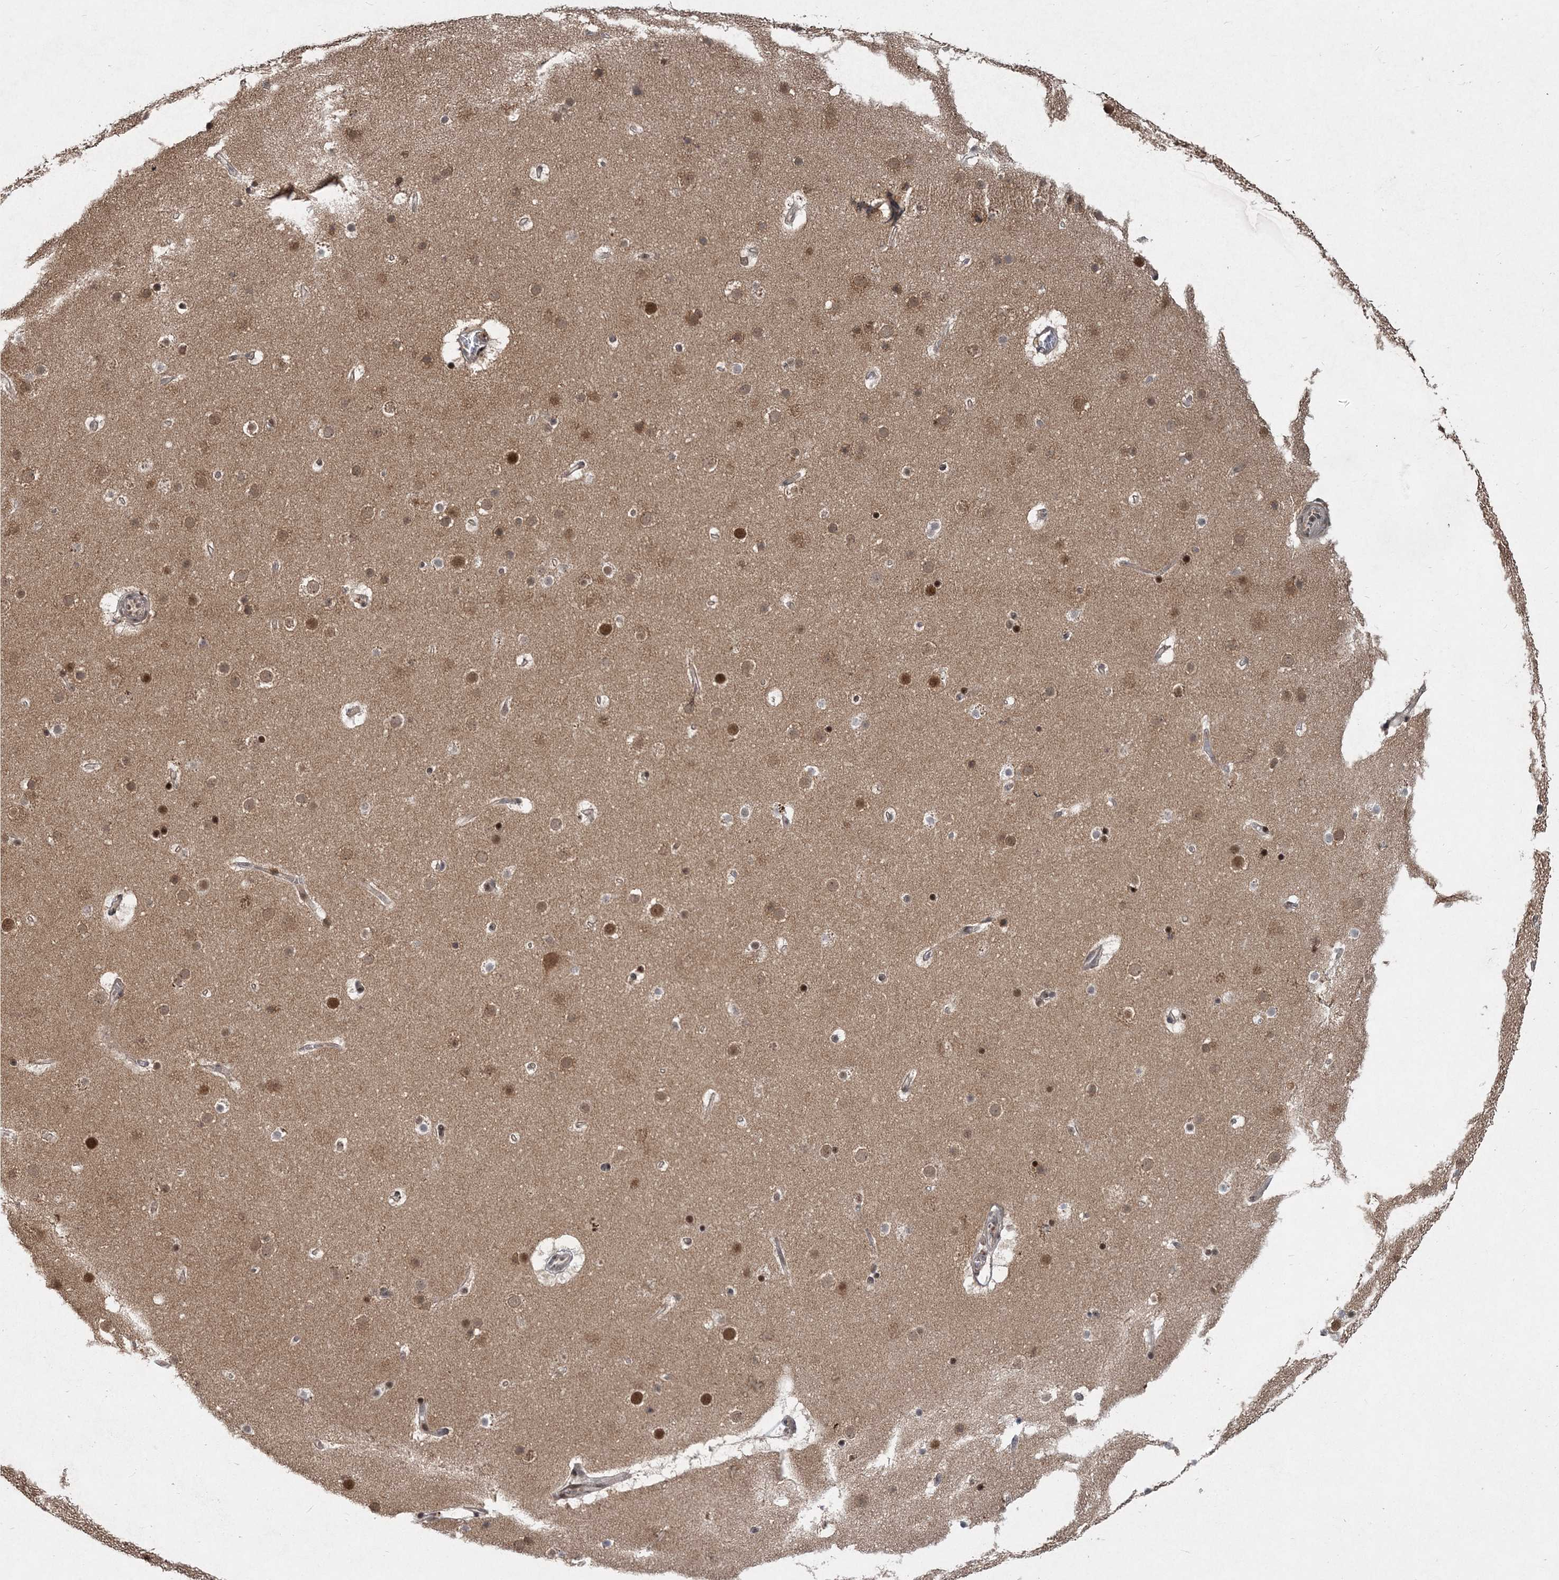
{"staining": {"intensity": "weak", "quantity": ">75%", "location": "cytoplasmic/membranous"}, "tissue": "cerebral cortex", "cell_type": "Endothelial cells", "image_type": "normal", "snomed": [{"axis": "morphology", "description": "Normal tissue, NOS"}, {"axis": "topography", "description": "Cerebral cortex"}], "caption": "Protein staining displays weak cytoplasmic/membranous positivity in approximately >75% of endothelial cells in benign cerebral cortex.", "gene": "COPS7B", "patient": {"sex": "male", "age": 57}}